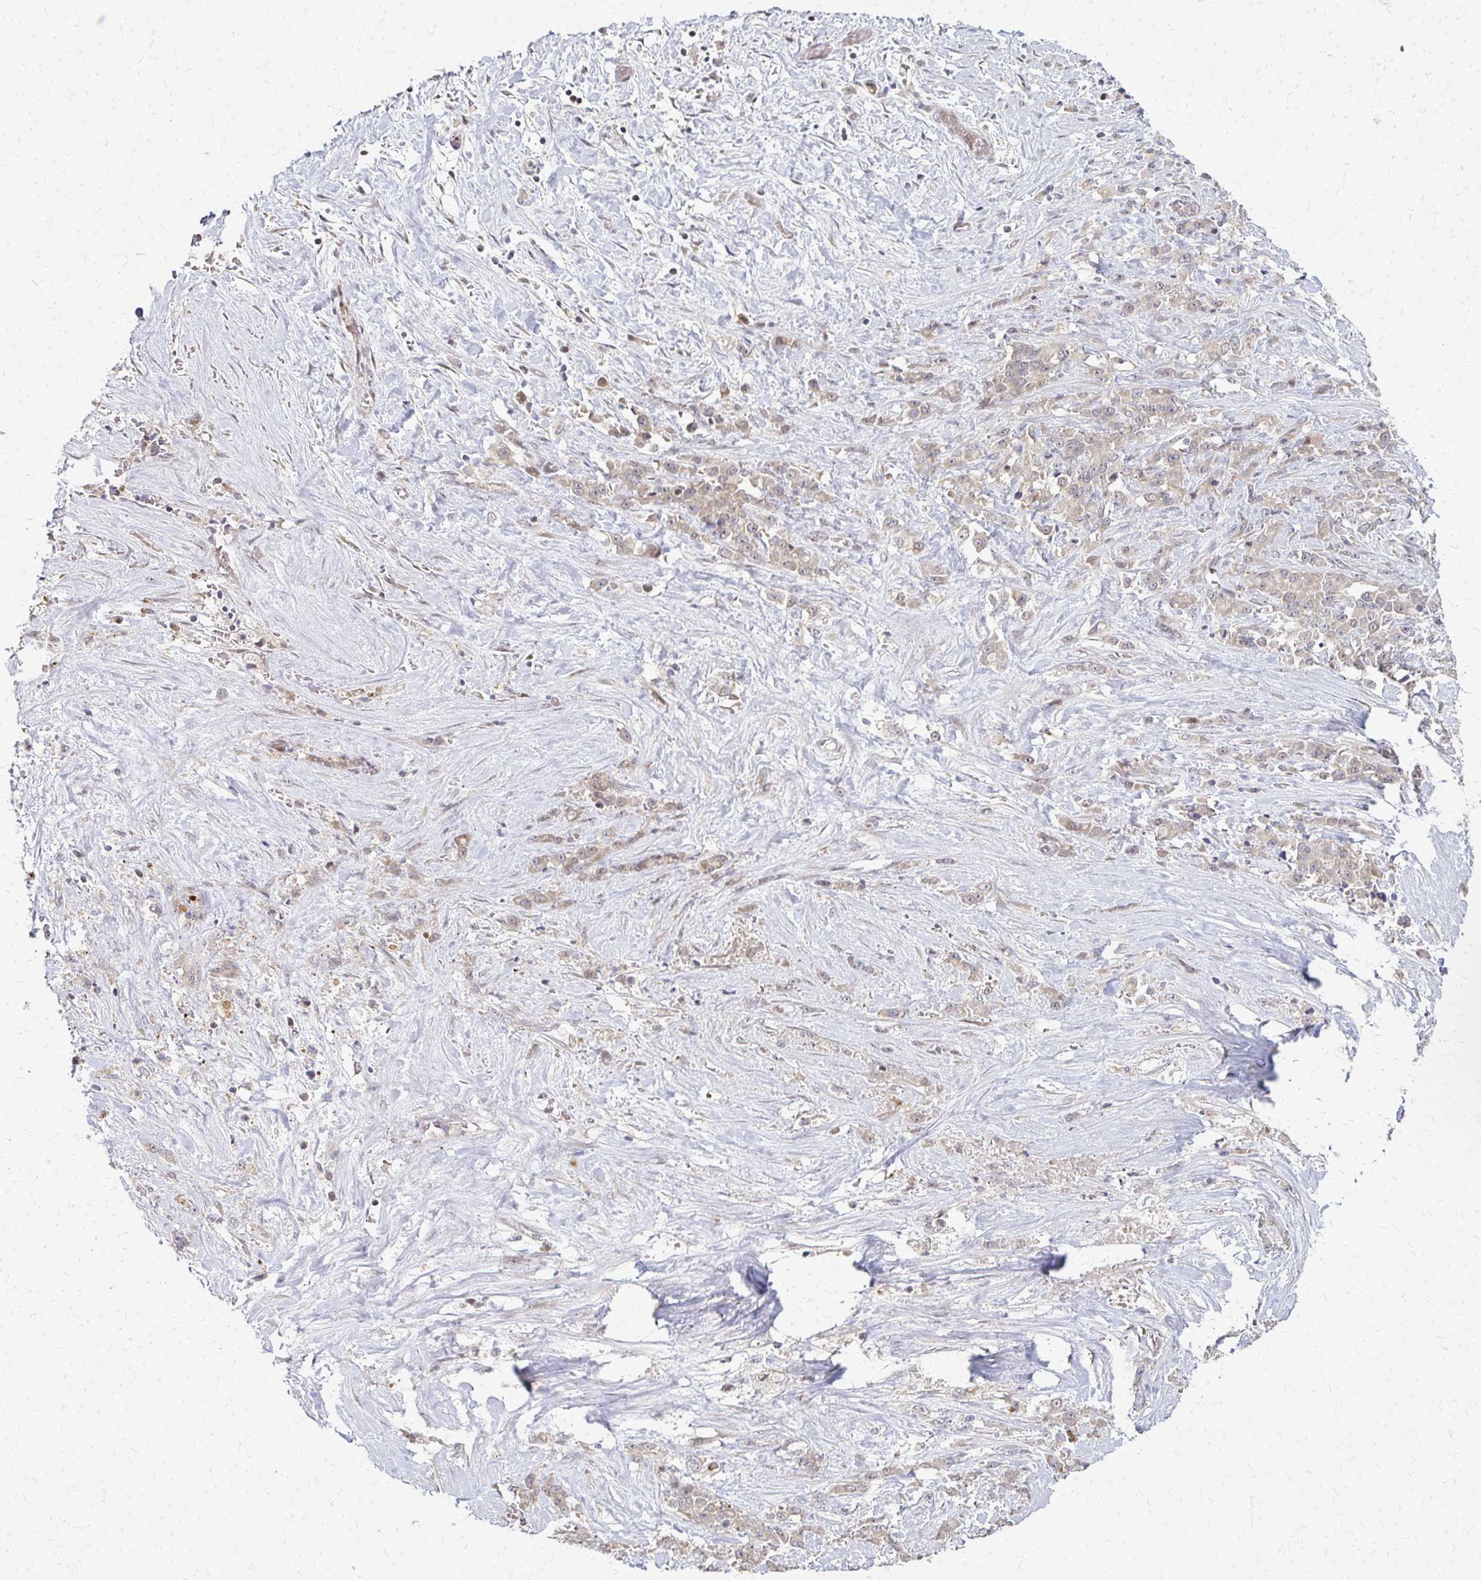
{"staining": {"intensity": "weak", "quantity": ">75%", "location": "cytoplasmic/membranous"}, "tissue": "stomach cancer", "cell_type": "Tumor cells", "image_type": "cancer", "snomed": [{"axis": "morphology", "description": "Adenocarcinoma, NOS"}, {"axis": "topography", "description": "Stomach"}], "caption": "A brown stain labels weak cytoplasmic/membranous staining of a protein in human stomach cancer (adenocarcinoma) tumor cells. The staining was performed using DAB (3,3'-diaminobenzidine), with brown indicating positive protein expression. Nuclei are stained blue with hematoxylin.", "gene": "TRIR", "patient": {"sex": "female", "age": 76}}